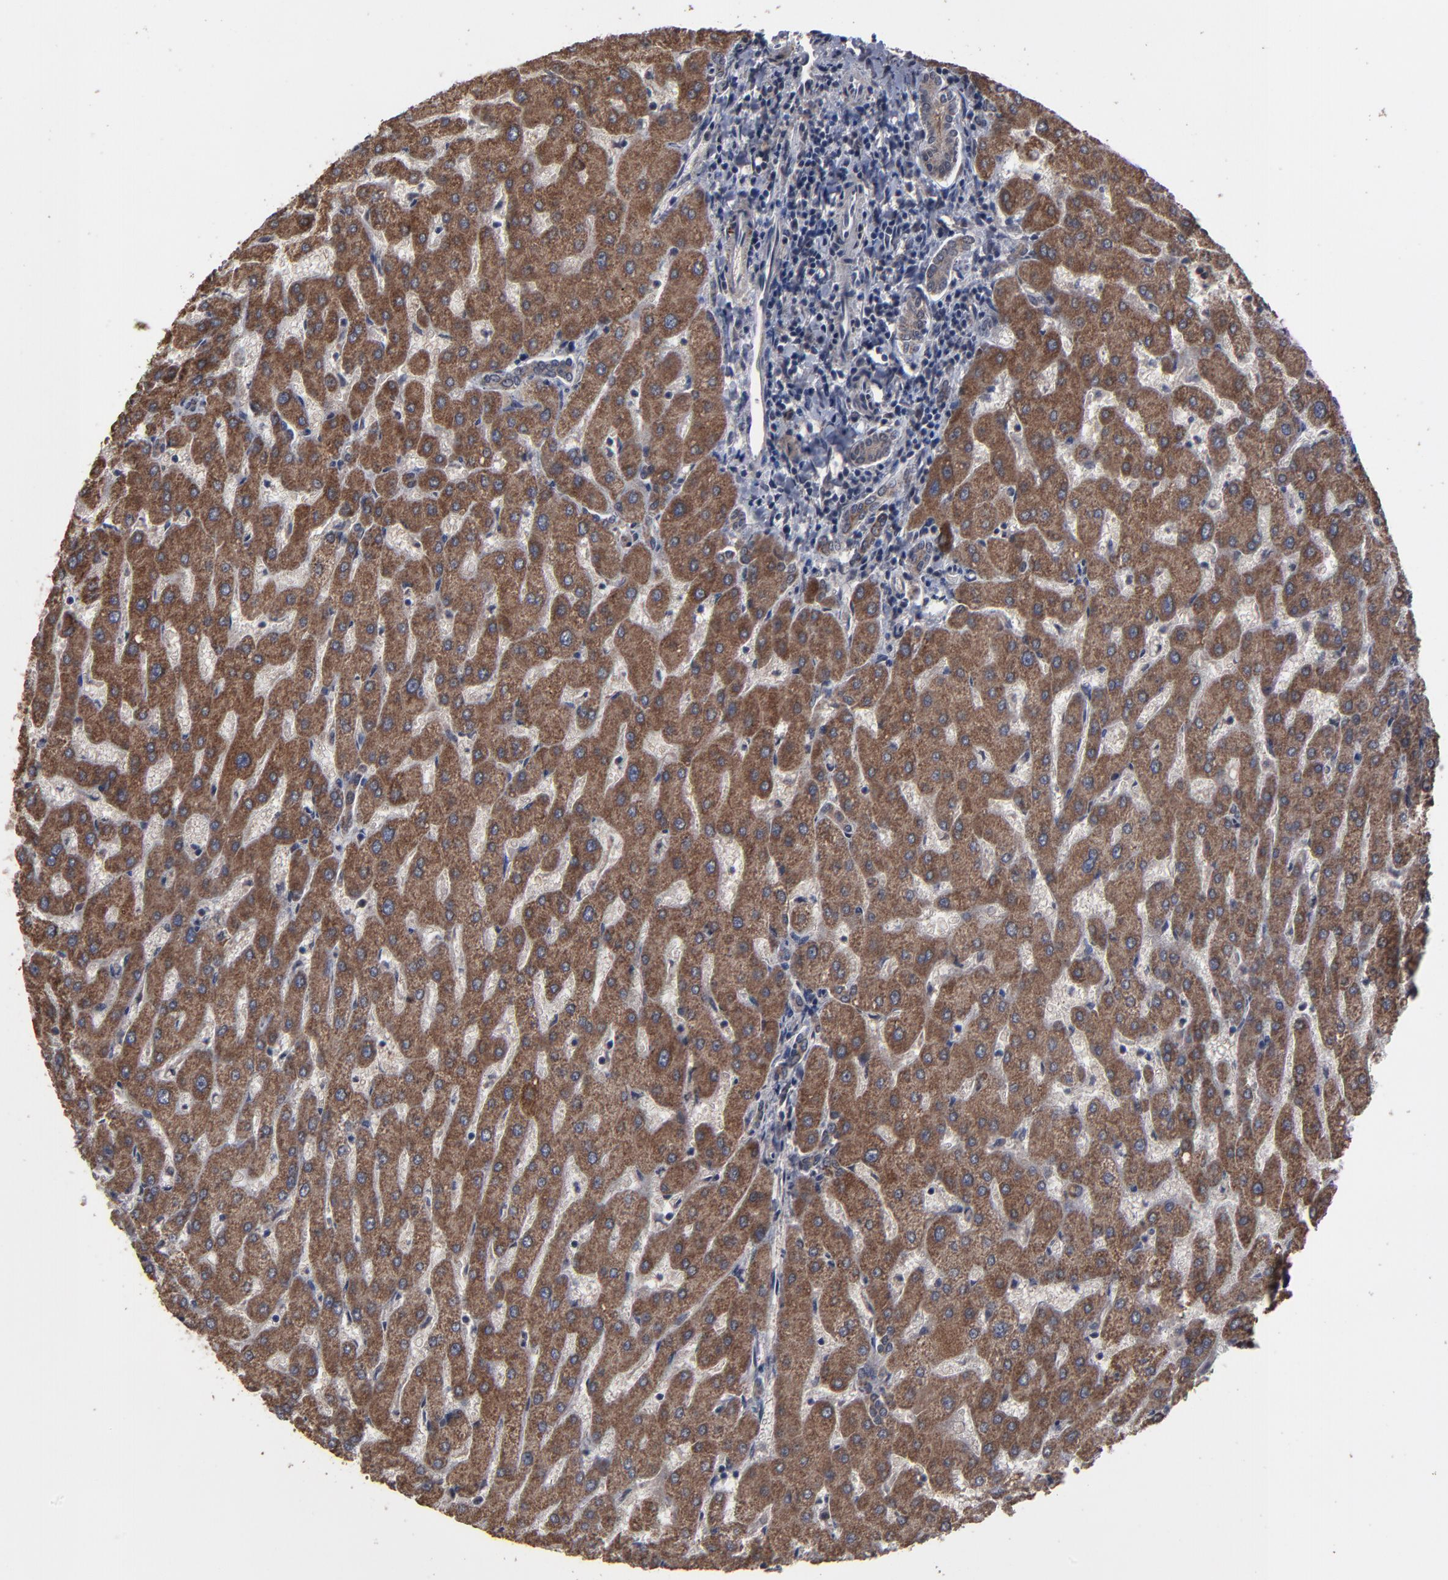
{"staining": {"intensity": "weak", "quantity": ">75%", "location": "cytoplasmic/membranous"}, "tissue": "liver", "cell_type": "Cholangiocytes", "image_type": "normal", "snomed": [{"axis": "morphology", "description": "Normal tissue, NOS"}, {"axis": "topography", "description": "Liver"}], "caption": "Human liver stained with a brown dye shows weak cytoplasmic/membranous positive staining in approximately >75% of cholangiocytes.", "gene": "BNIP3", "patient": {"sex": "male", "age": 67}}